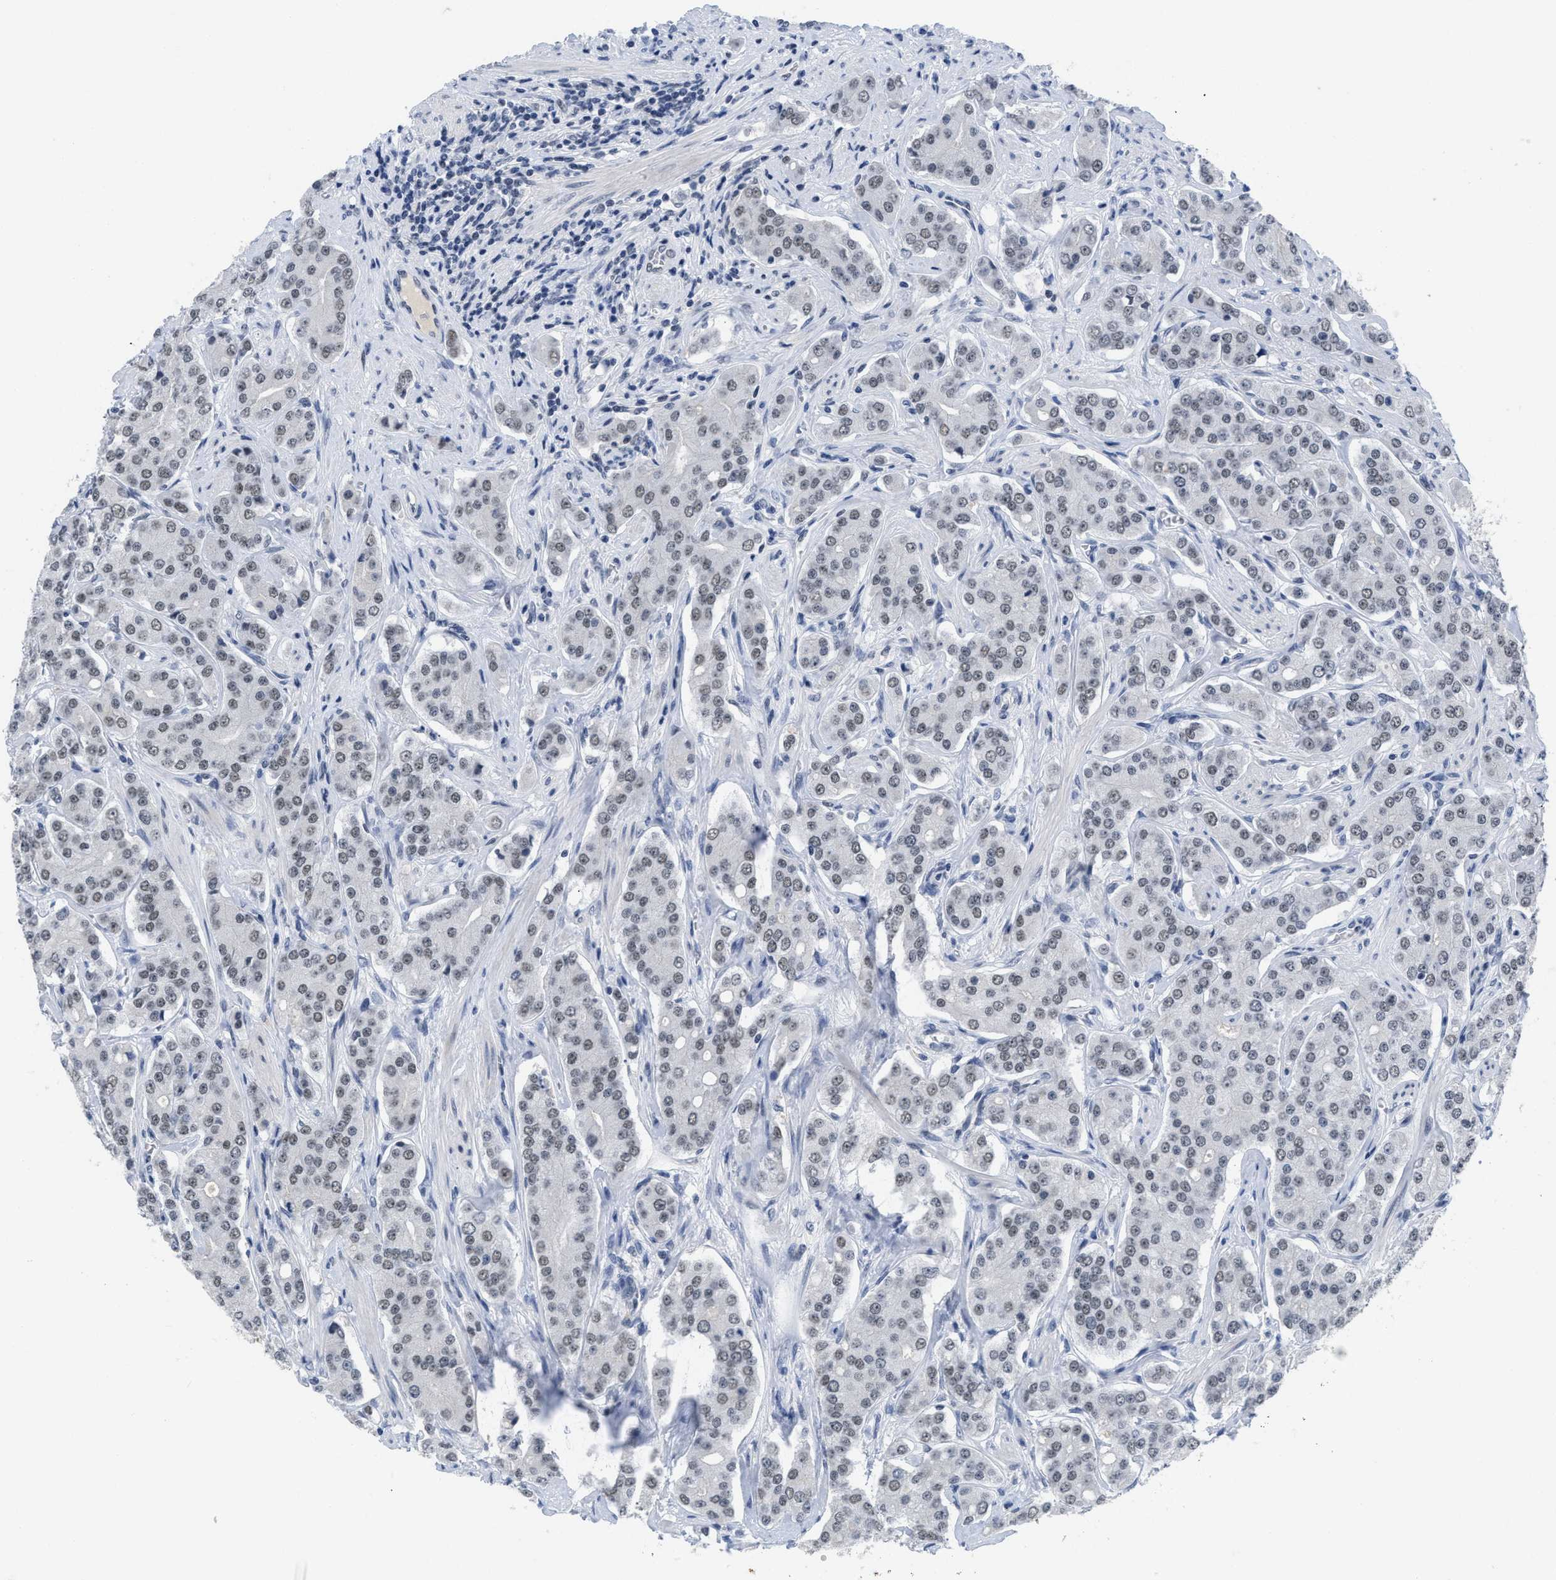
{"staining": {"intensity": "moderate", "quantity": ">75%", "location": "nuclear"}, "tissue": "prostate cancer", "cell_type": "Tumor cells", "image_type": "cancer", "snomed": [{"axis": "morphology", "description": "Adenocarcinoma, Low grade"}, {"axis": "topography", "description": "Prostate"}], "caption": "Tumor cells display medium levels of moderate nuclear positivity in approximately >75% of cells in human prostate adenocarcinoma (low-grade).", "gene": "GGNBP2", "patient": {"sex": "male", "age": 69}}